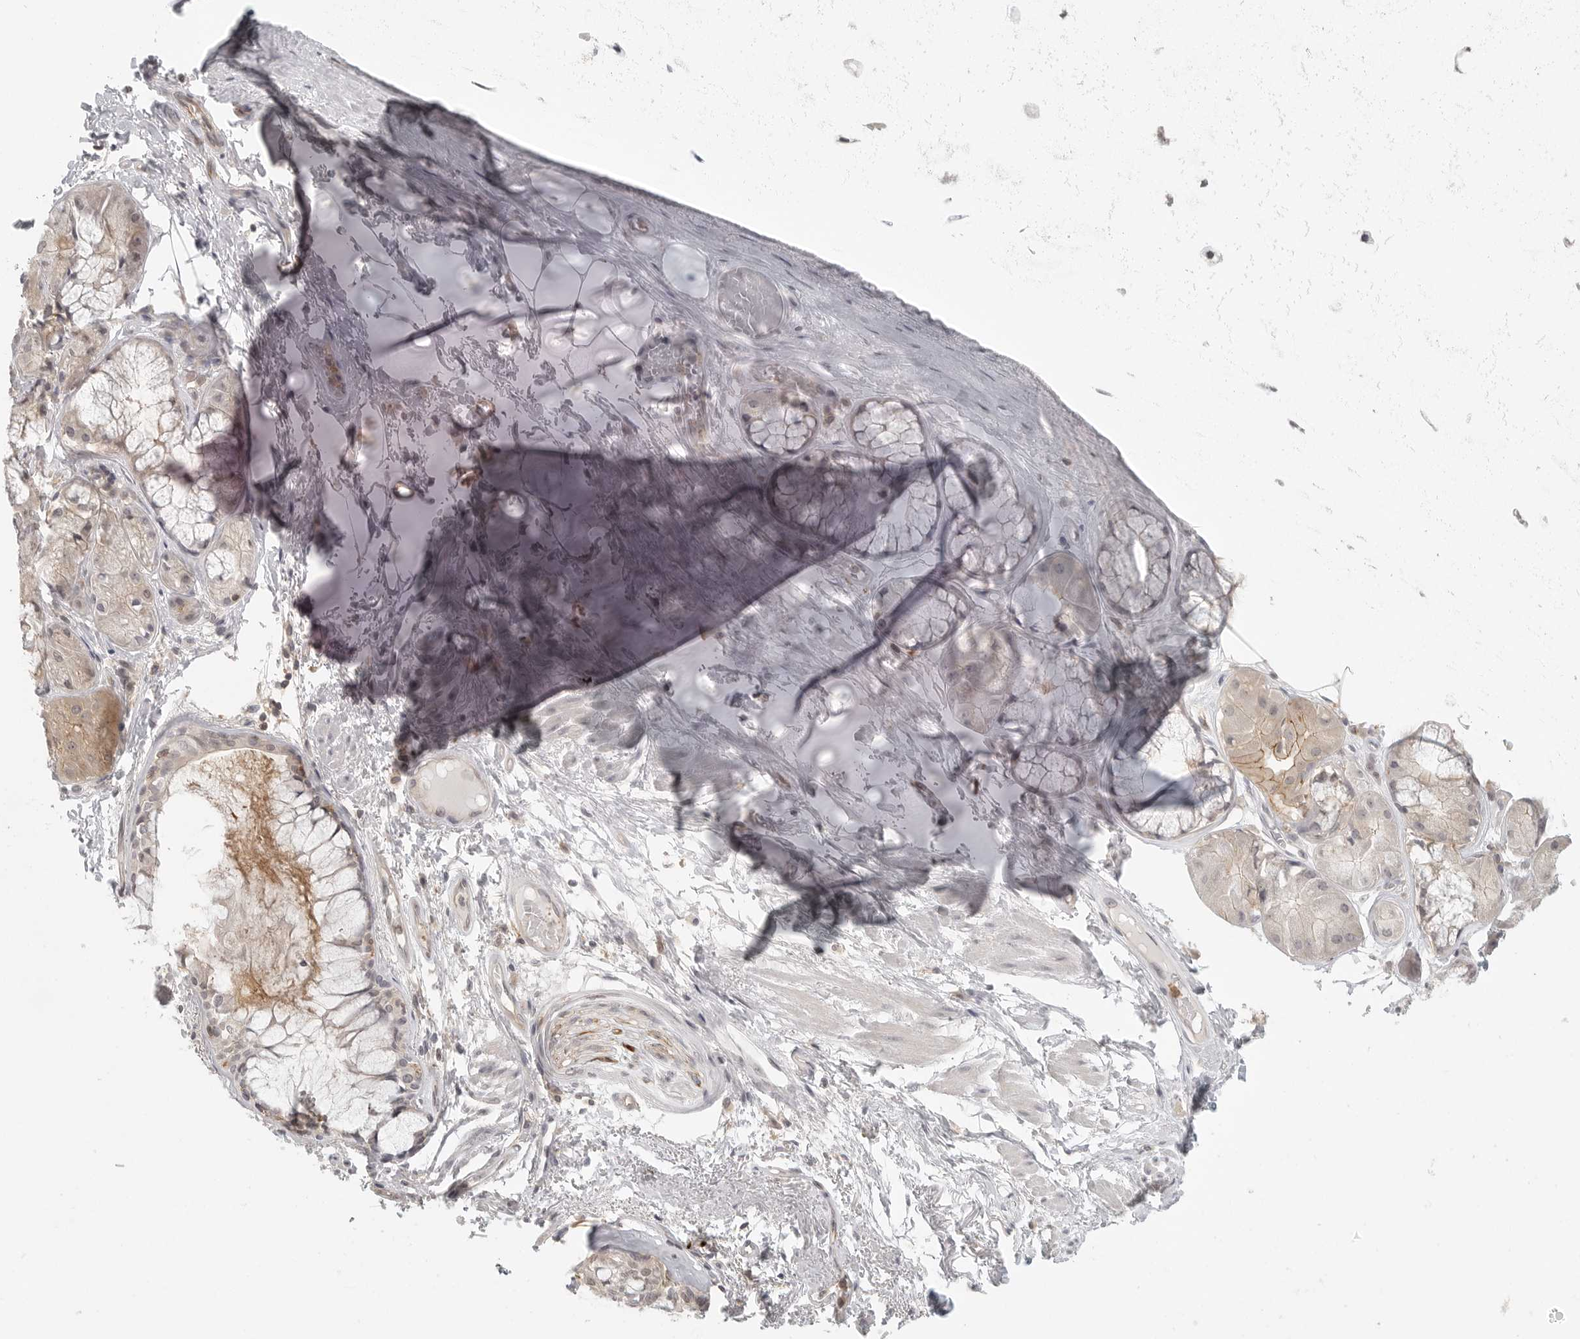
{"staining": {"intensity": "negative", "quantity": "none", "location": "none"}, "tissue": "adipose tissue", "cell_type": "Adipocytes", "image_type": "normal", "snomed": [{"axis": "morphology", "description": "Normal tissue, NOS"}, {"axis": "topography", "description": "Bronchus"}], "caption": "Immunohistochemistry histopathology image of unremarkable human adipose tissue stained for a protein (brown), which reveals no staining in adipocytes. (Brightfield microscopy of DAB (3,3'-diaminobenzidine) immunohistochemistry (IHC) at high magnification).", "gene": "DBNL", "patient": {"sex": "male", "age": 66}}